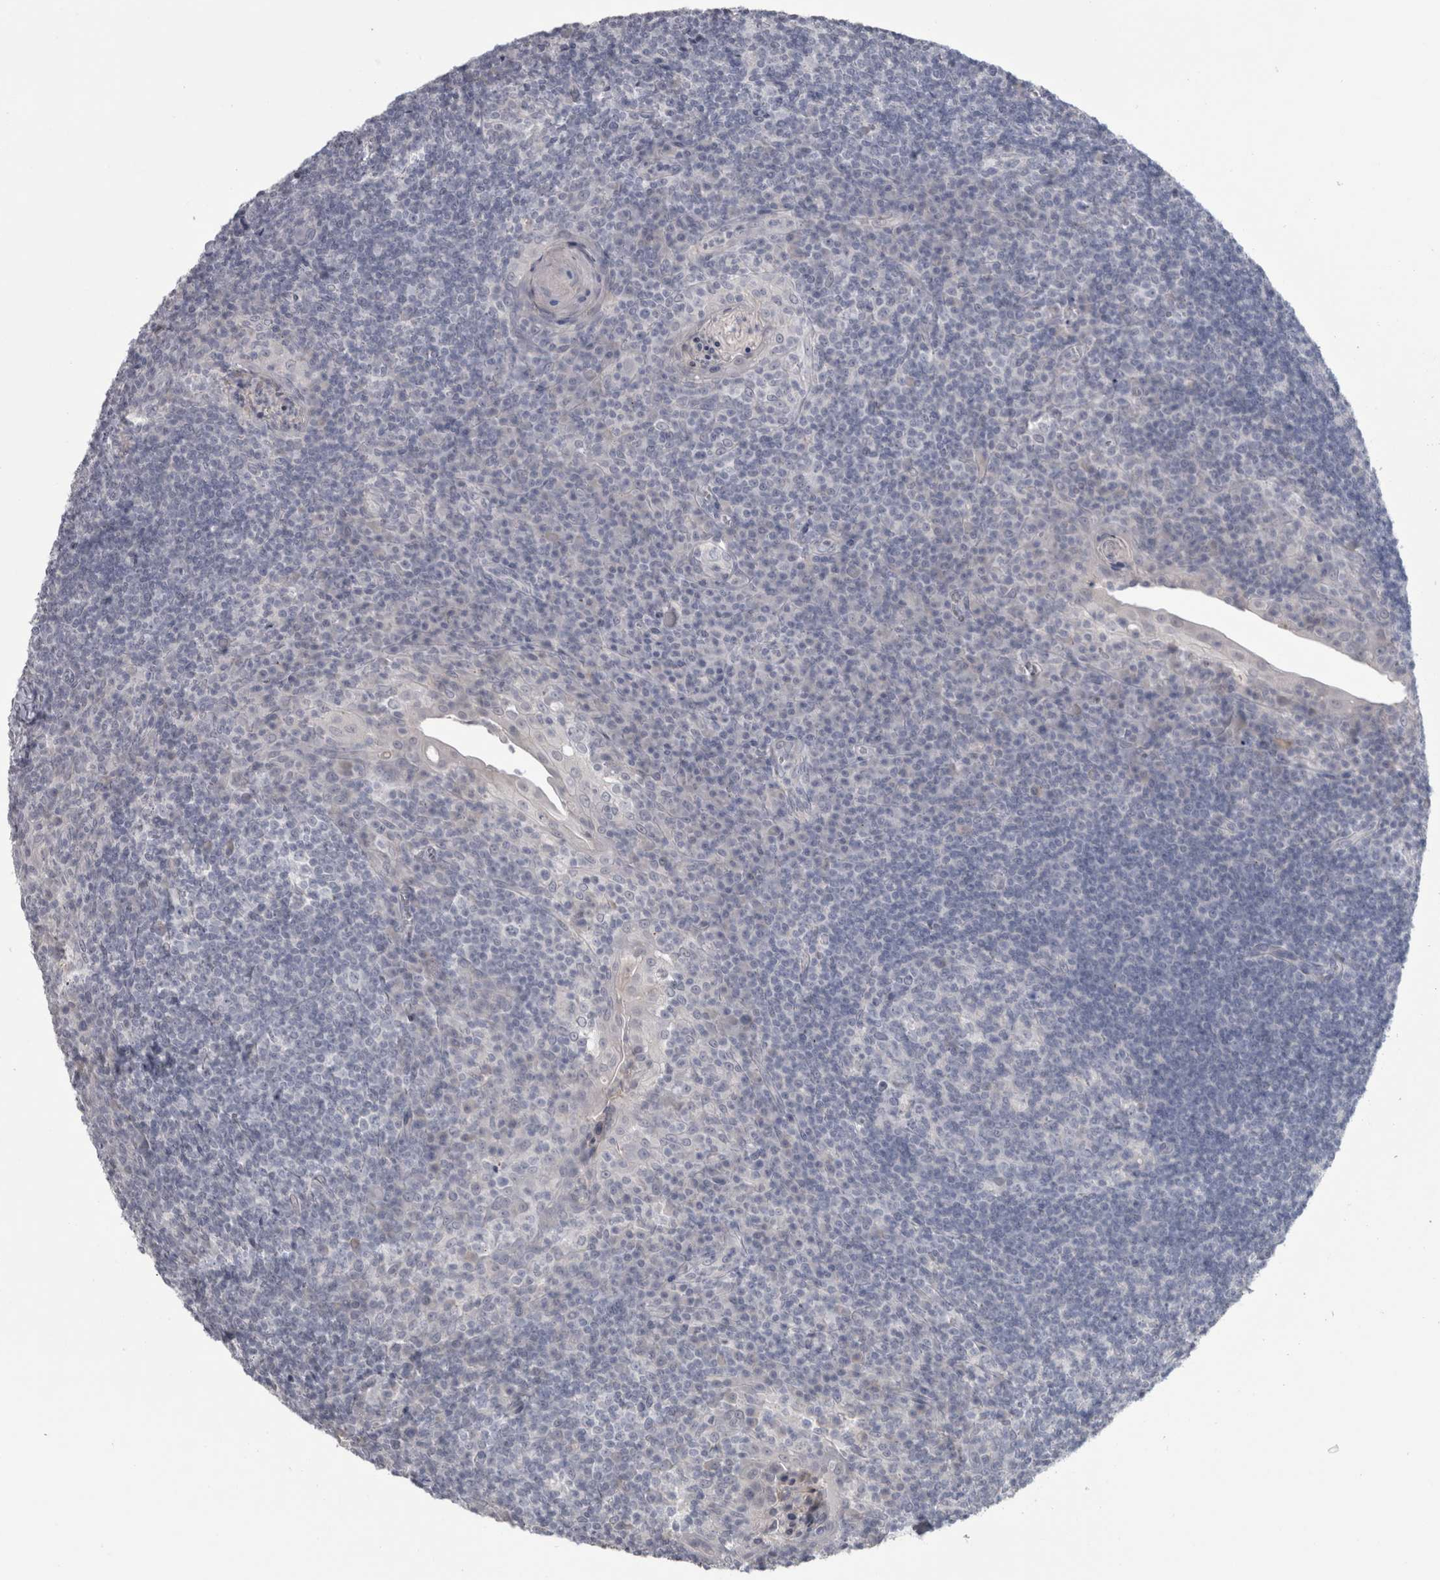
{"staining": {"intensity": "negative", "quantity": "none", "location": "none"}, "tissue": "tonsil", "cell_type": "Germinal center cells", "image_type": "normal", "snomed": [{"axis": "morphology", "description": "Normal tissue, NOS"}, {"axis": "topography", "description": "Tonsil"}], "caption": "Micrograph shows no protein expression in germinal center cells of normal tonsil. (Stains: DAB IHC with hematoxylin counter stain, Microscopy: brightfield microscopy at high magnification).", "gene": "ADAM2", "patient": {"sex": "male", "age": 37}}